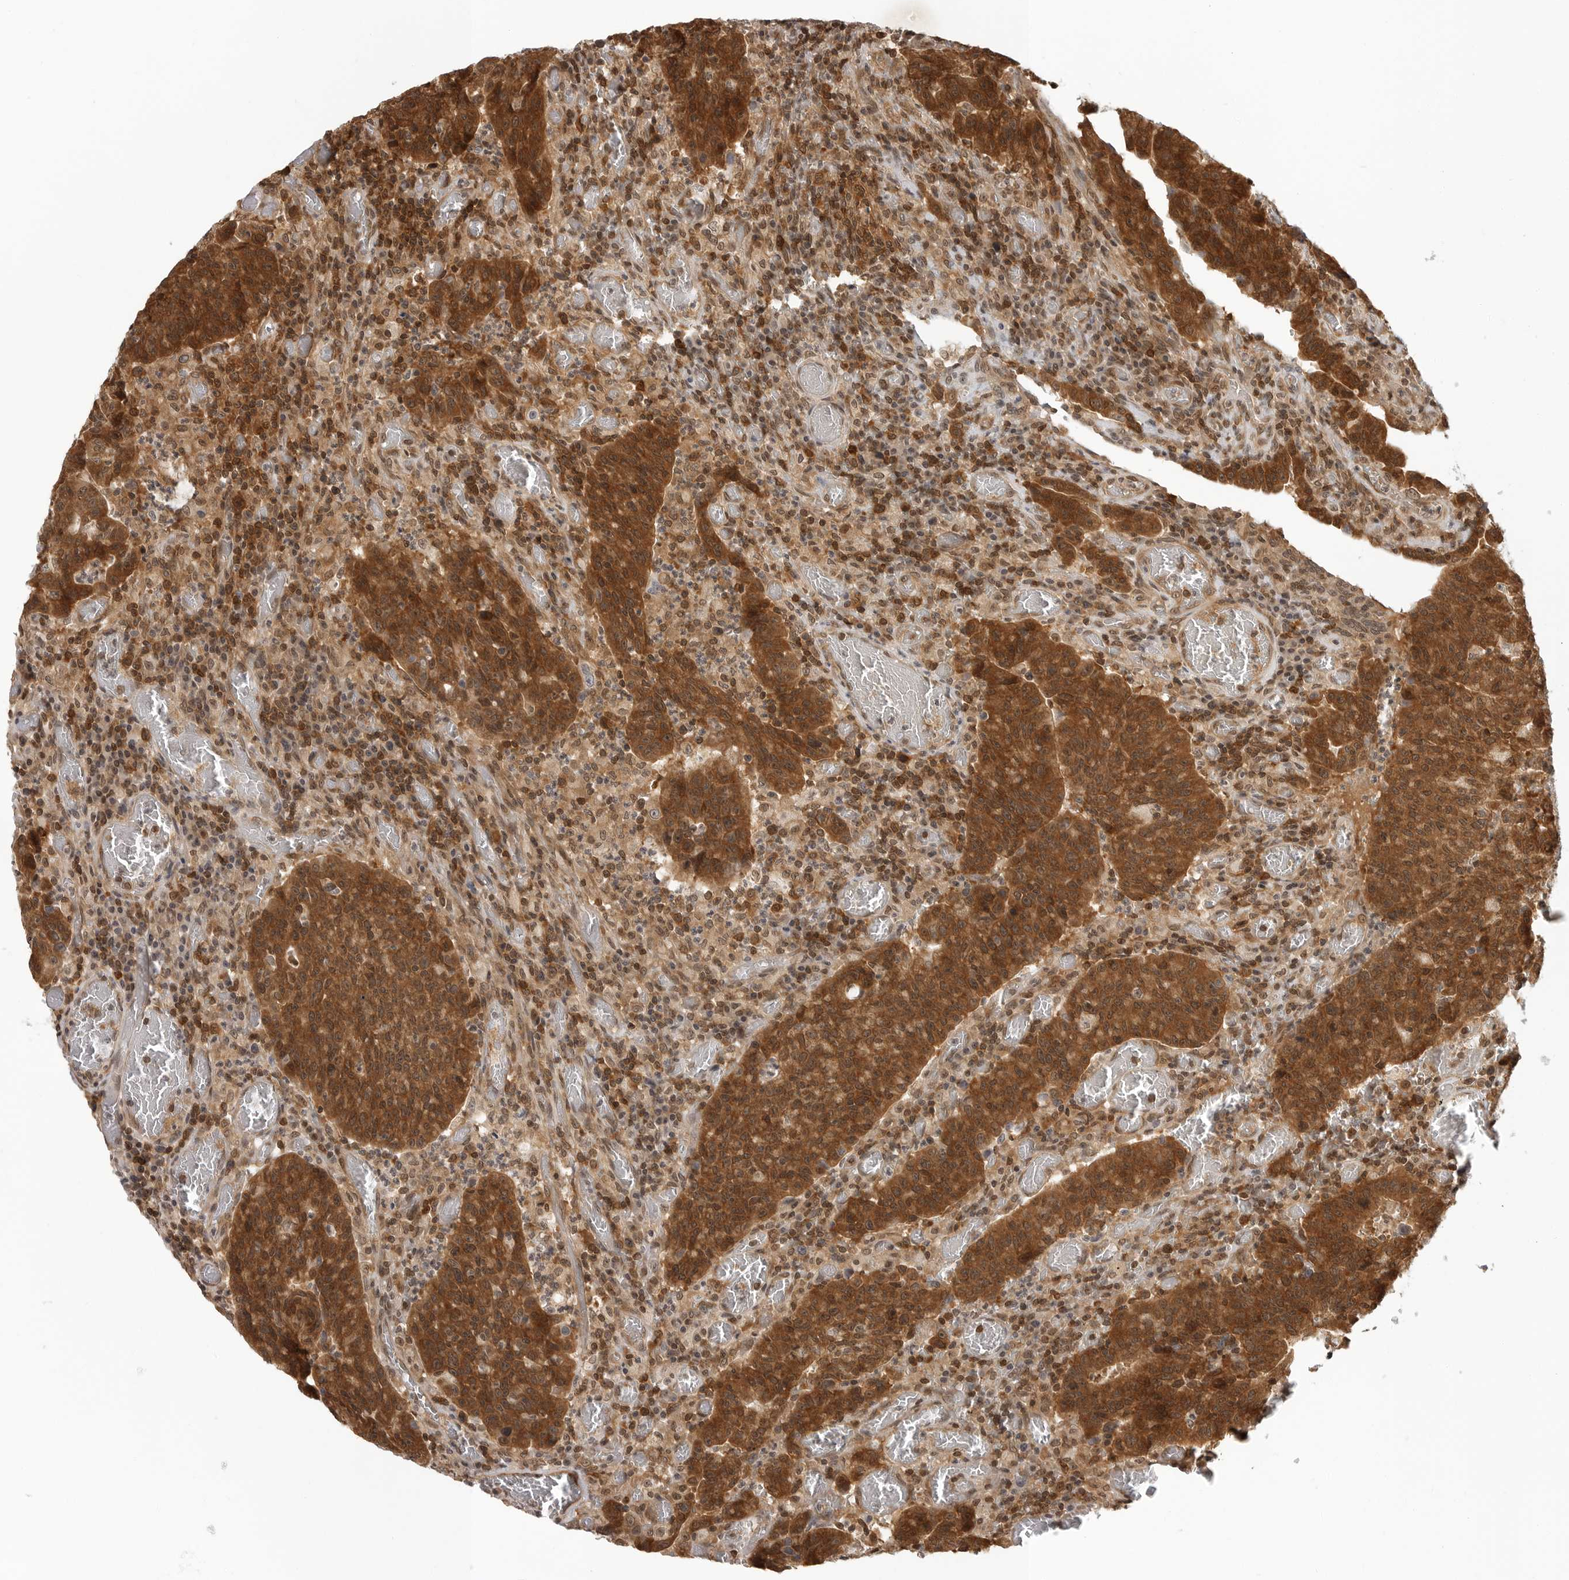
{"staining": {"intensity": "strong", "quantity": ">75%", "location": "cytoplasmic/membranous"}, "tissue": "colorectal cancer", "cell_type": "Tumor cells", "image_type": "cancer", "snomed": [{"axis": "morphology", "description": "Adenocarcinoma, NOS"}, {"axis": "topography", "description": "Colon"}], "caption": "A photomicrograph showing strong cytoplasmic/membranous expression in approximately >75% of tumor cells in adenocarcinoma (colorectal), as visualized by brown immunohistochemical staining.", "gene": "SZRD1", "patient": {"sex": "female", "age": 75}}